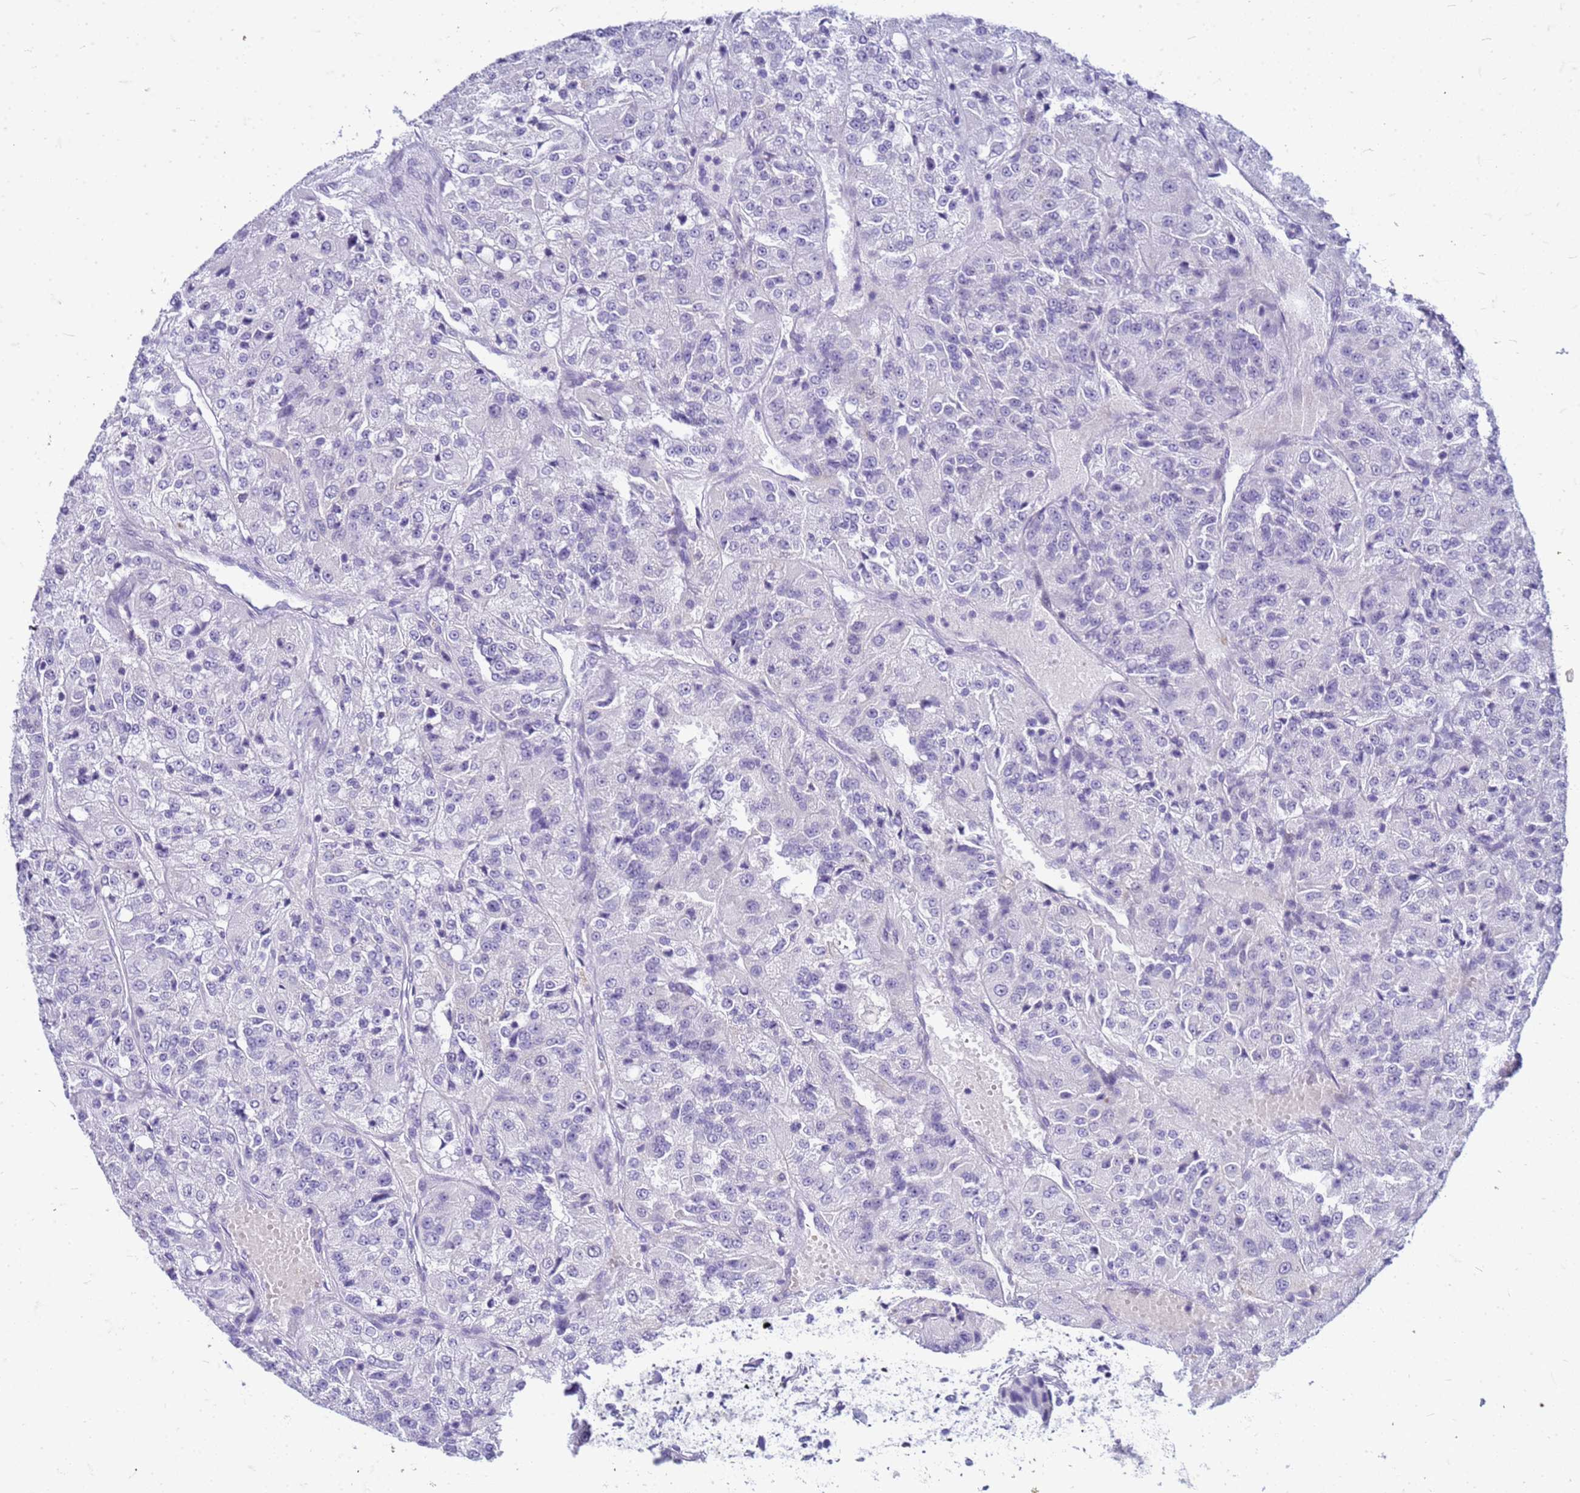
{"staining": {"intensity": "negative", "quantity": "none", "location": "none"}, "tissue": "renal cancer", "cell_type": "Tumor cells", "image_type": "cancer", "snomed": [{"axis": "morphology", "description": "Adenocarcinoma, NOS"}, {"axis": "topography", "description": "Kidney"}], "caption": "Micrograph shows no significant protein positivity in tumor cells of renal cancer (adenocarcinoma). The staining is performed using DAB (3,3'-diaminobenzidine) brown chromogen with nuclei counter-stained in using hematoxylin.", "gene": "CFAP100", "patient": {"sex": "female", "age": 63}}